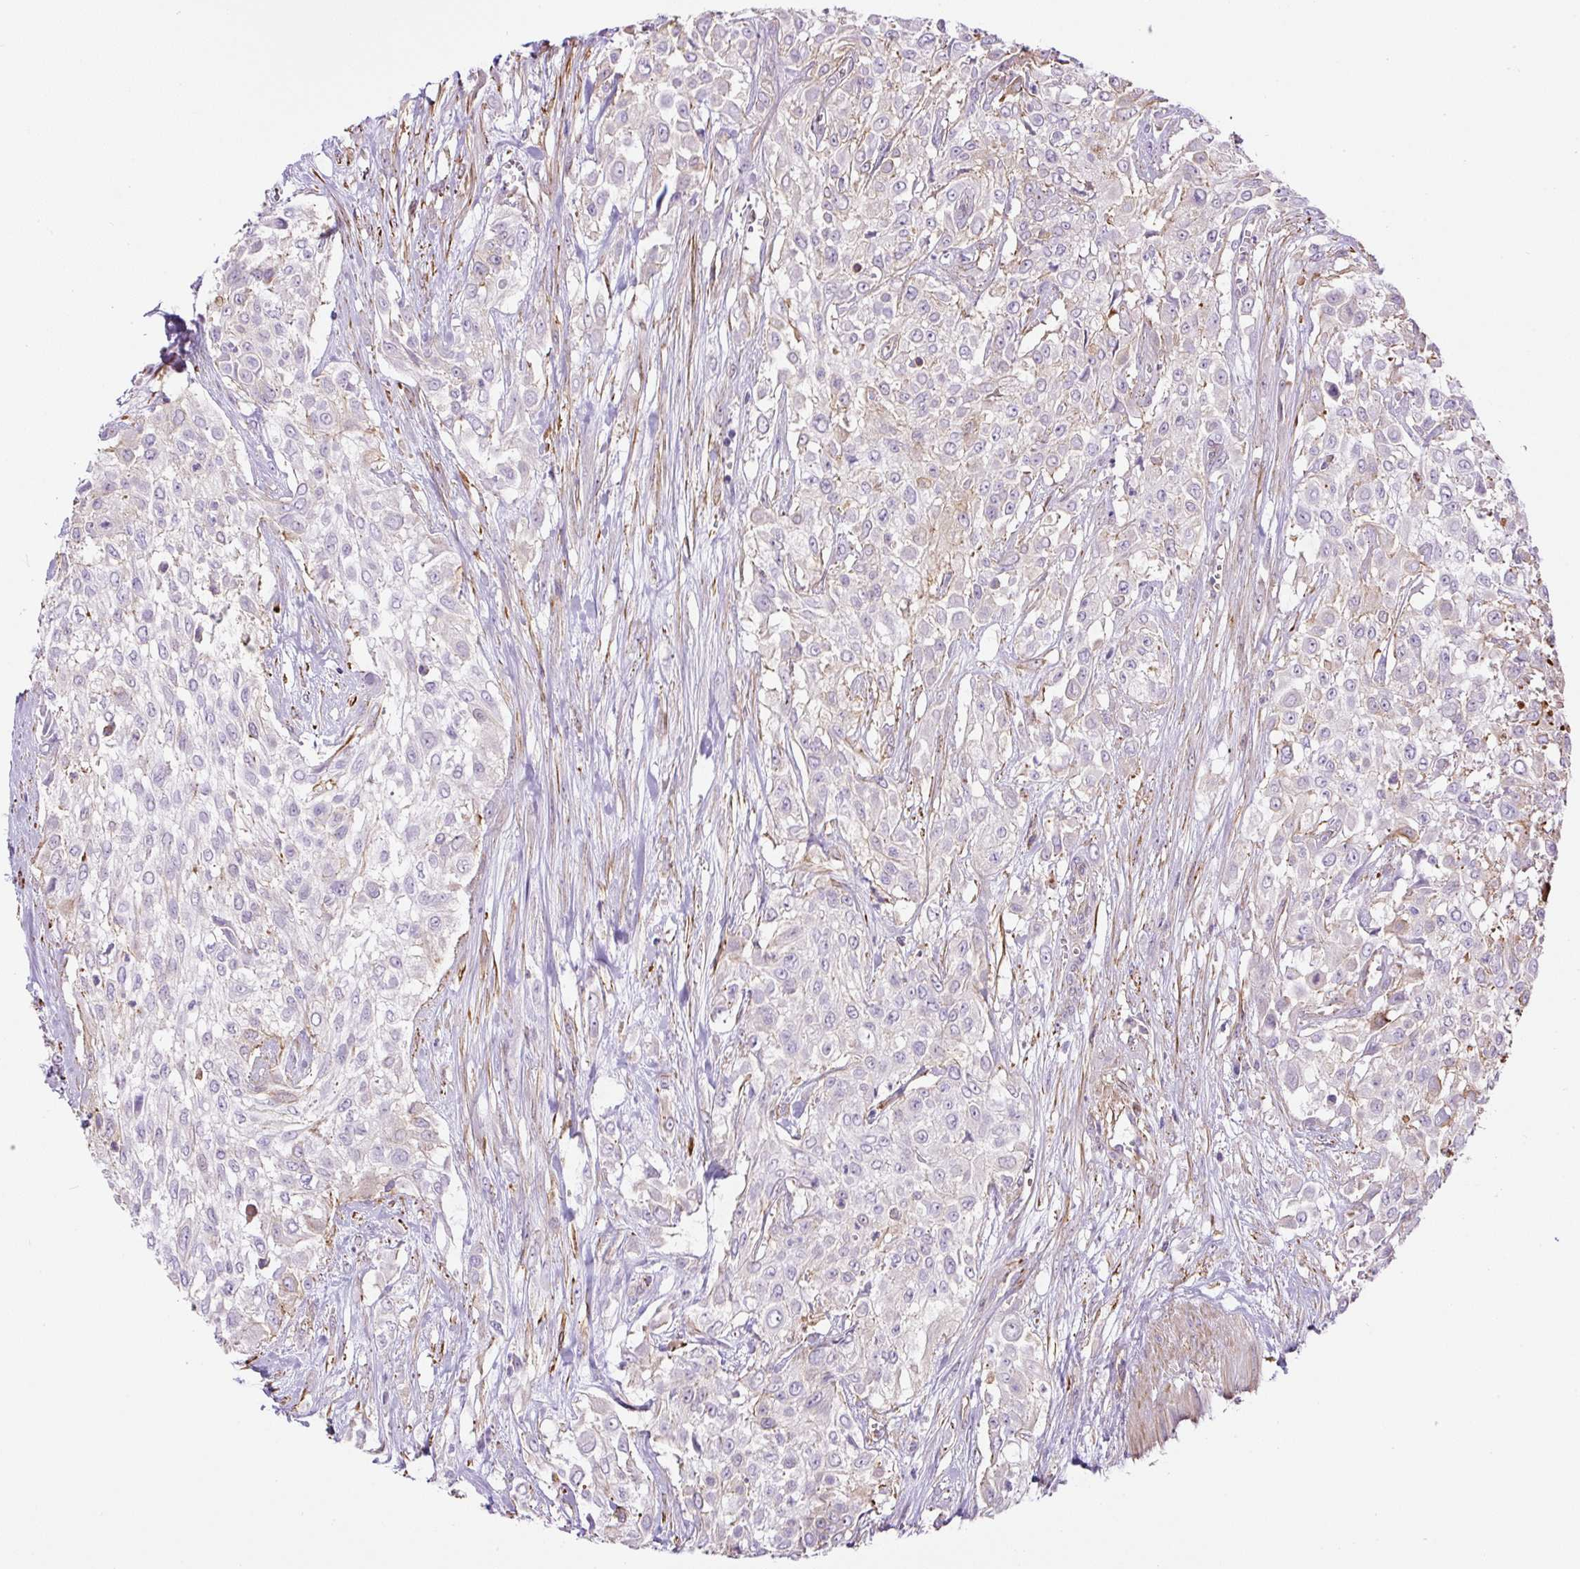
{"staining": {"intensity": "negative", "quantity": "none", "location": "none"}, "tissue": "urothelial cancer", "cell_type": "Tumor cells", "image_type": "cancer", "snomed": [{"axis": "morphology", "description": "Urothelial carcinoma, High grade"}, {"axis": "topography", "description": "Urinary bladder"}], "caption": "High power microscopy image of an immunohistochemistry micrograph of urothelial cancer, revealing no significant staining in tumor cells.", "gene": "B3GALT5", "patient": {"sex": "male", "age": 57}}